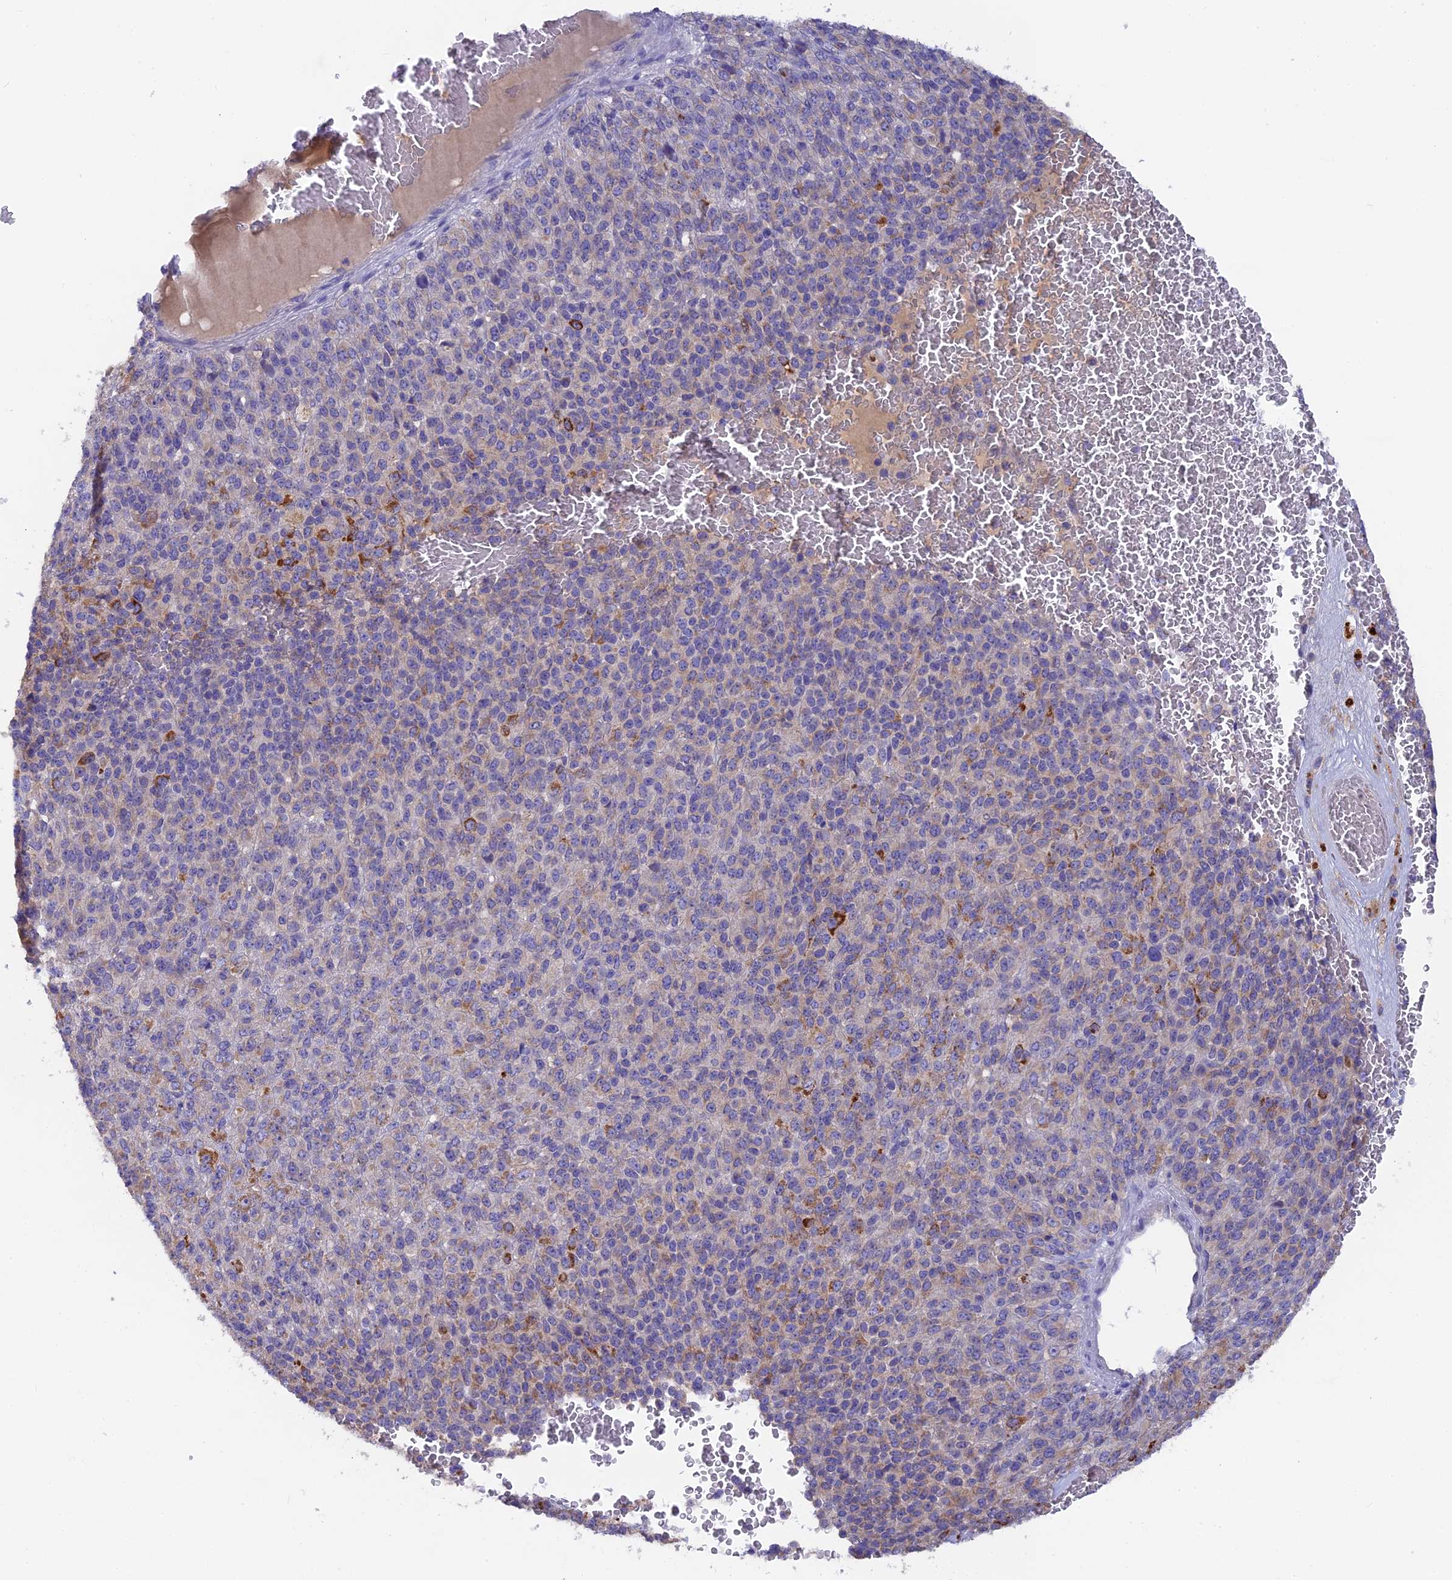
{"staining": {"intensity": "moderate", "quantity": "<25%", "location": "cytoplasmic/membranous"}, "tissue": "melanoma", "cell_type": "Tumor cells", "image_type": "cancer", "snomed": [{"axis": "morphology", "description": "Malignant melanoma, Metastatic site"}, {"axis": "topography", "description": "Brain"}], "caption": "Tumor cells show low levels of moderate cytoplasmic/membranous expression in approximately <25% of cells in melanoma.", "gene": "PZP", "patient": {"sex": "female", "age": 56}}